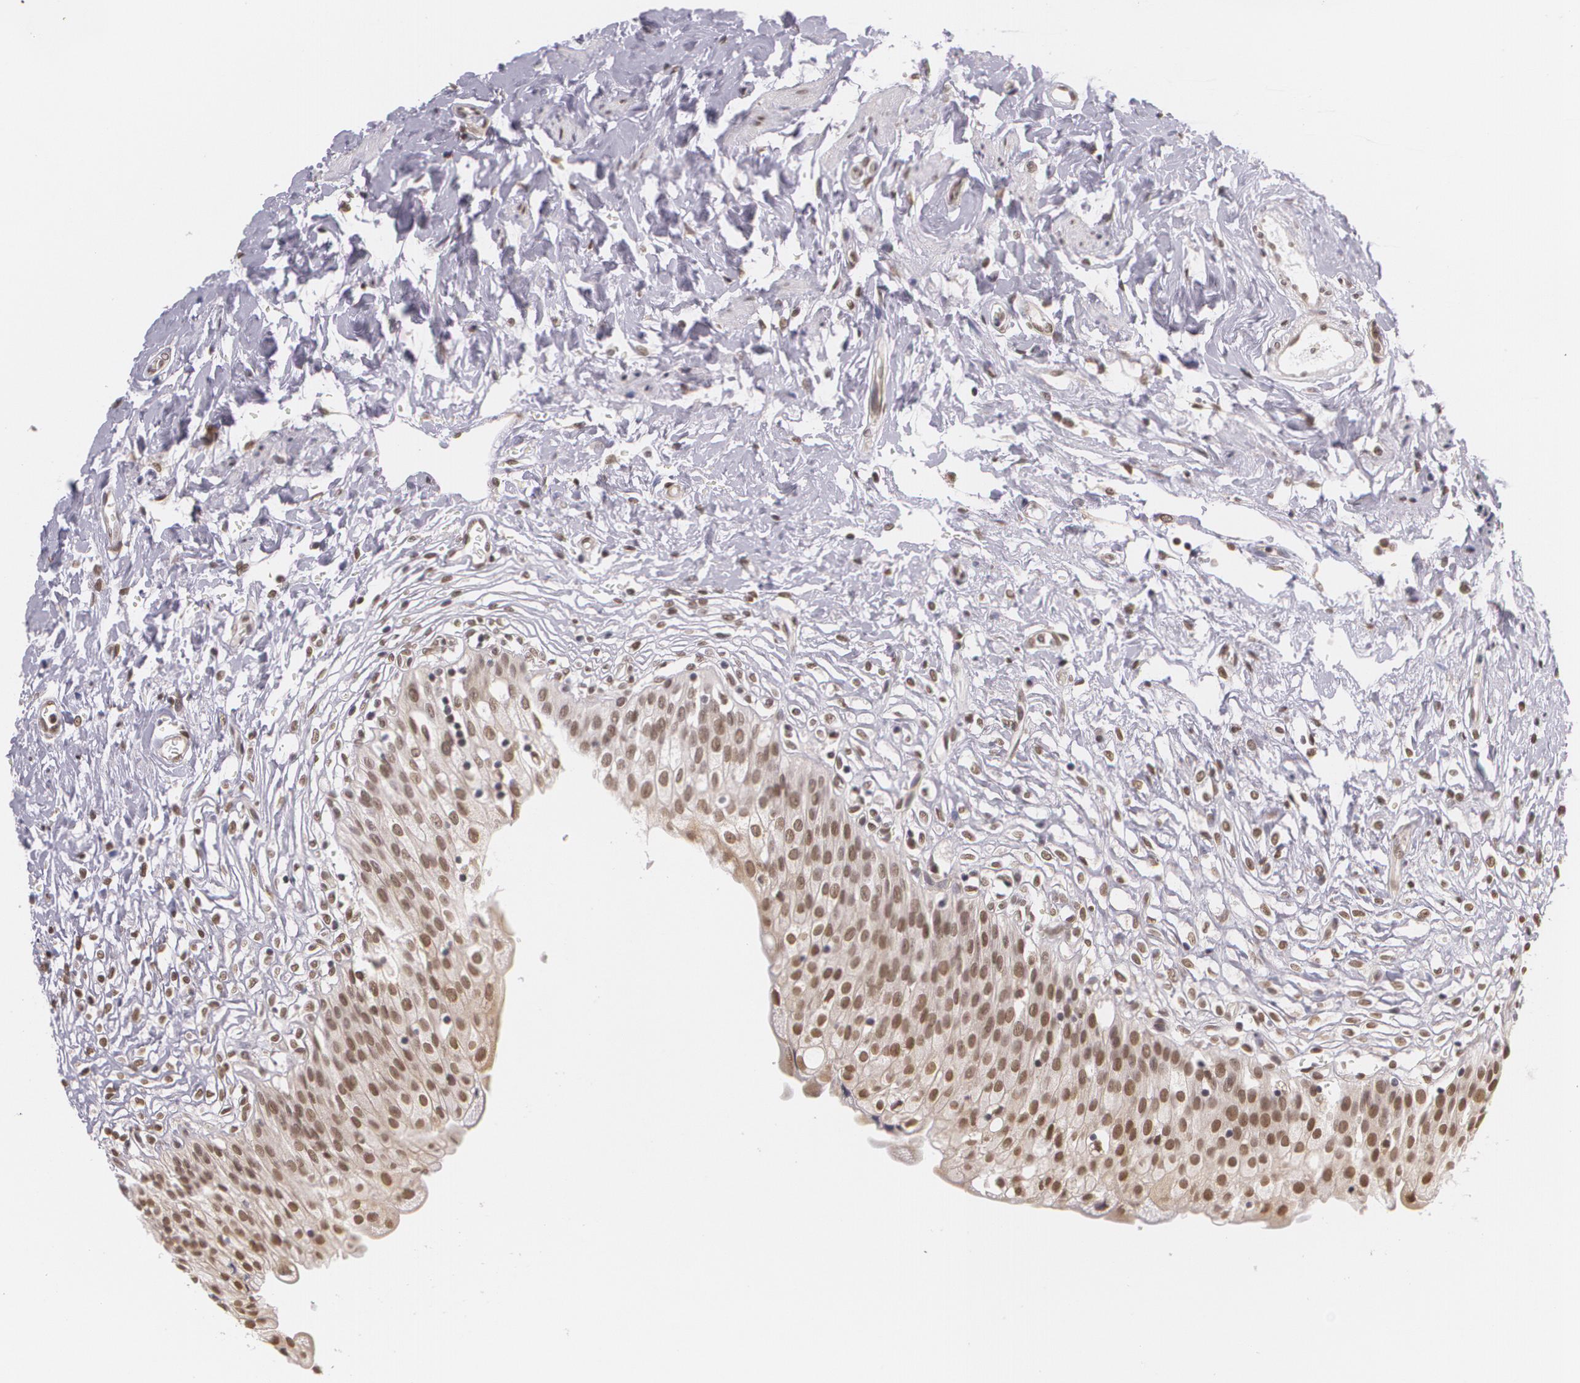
{"staining": {"intensity": "moderate", "quantity": ">75%", "location": "nuclear"}, "tissue": "urinary bladder", "cell_type": "Urothelial cells", "image_type": "normal", "snomed": [{"axis": "morphology", "description": "Normal tissue, NOS"}, {"axis": "topography", "description": "Urinary bladder"}], "caption": "Urinary bladder stained with immunohistochemistry (IHC) displays moderate nuclear staining in about >75% of urothelial cells. (IHC, brightfield microscopy, high magnification).", "gene": "ALX1", "patient": {"sex": "female", "age": 80}}